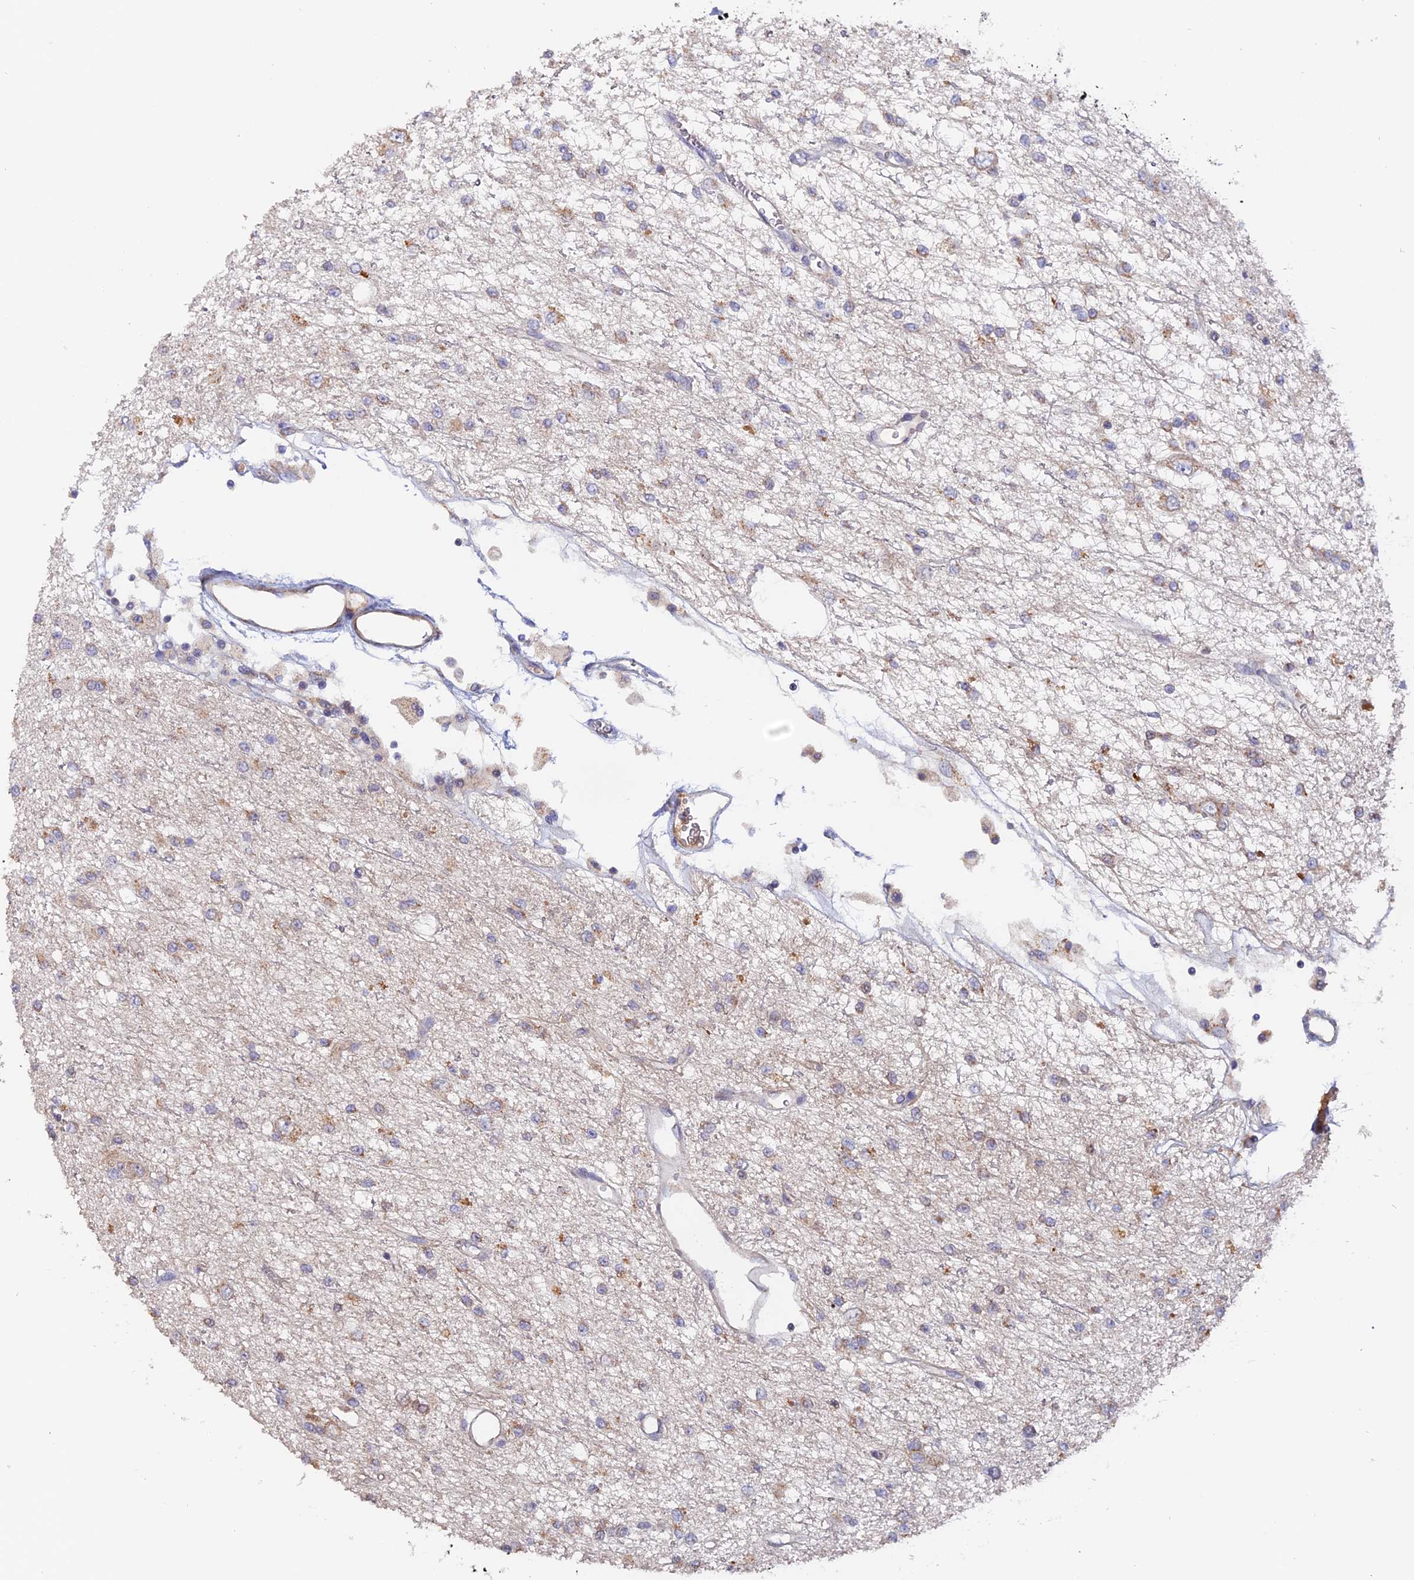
{"staining": {"intensity": "weak", "quantity": "<25%", "location": "cytoplasmic/membranous"}, "tissue": "glioma", "cell_type": "Tumor cells", "image_type": "cancer", "snomed": [{"axis": "morphology", "description": "Glioma, malignant, Low grade"}, {"axis": "topography", "description": "Brain"}], "caption": "Protein analysis of glioma exhibits no significant positivity in tumor cells.", "gene": "TANGO6", "patient": {"sex": "male", "age": 38}}